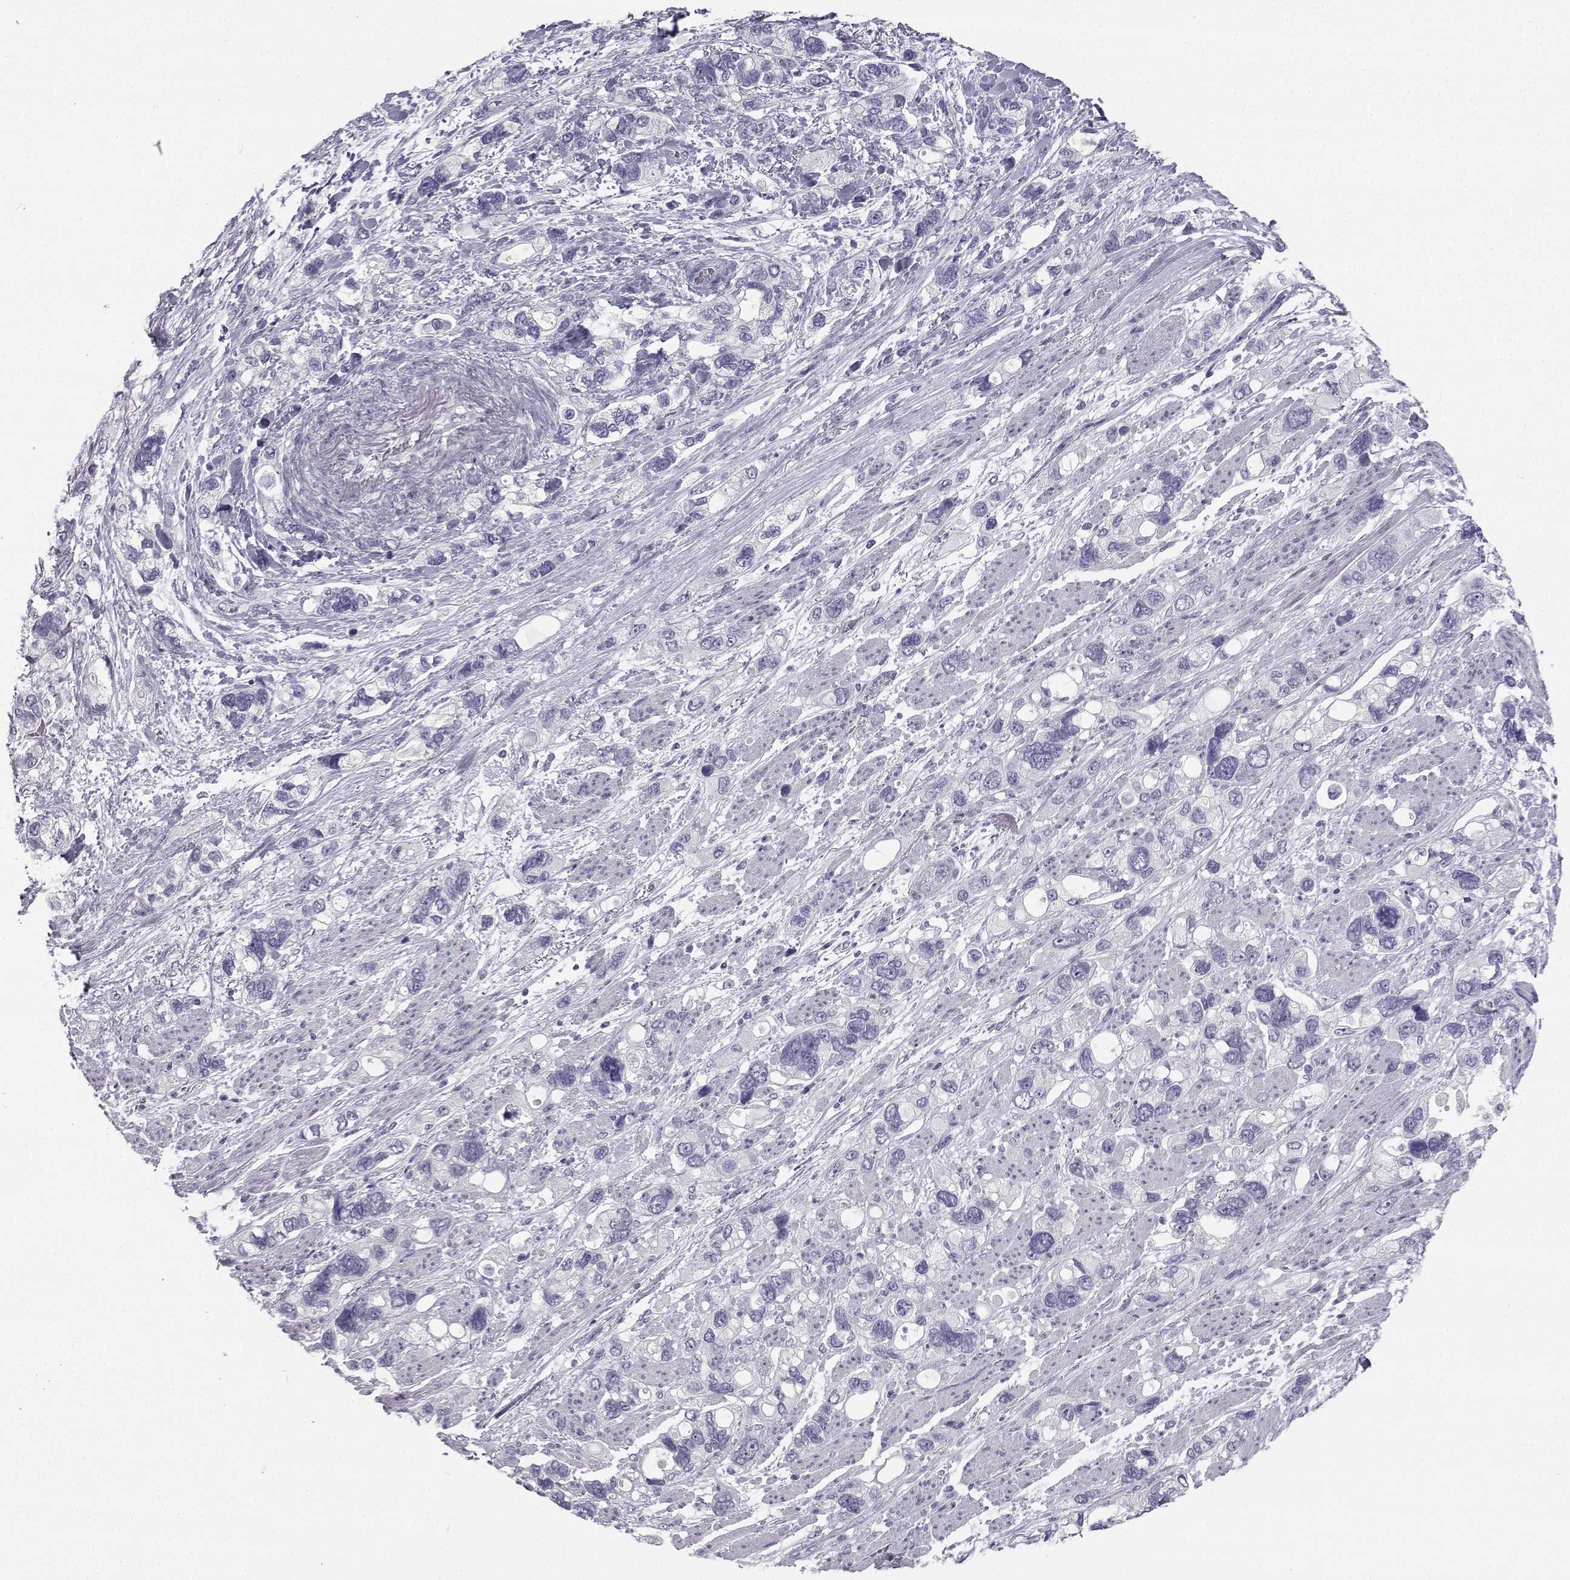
{"staining": {"intensity": "negative", "quantity": "none", "location": "none"}, "tissue": "stomach cancer", "cell_type": "Tumor cells", "image_type": "cancer", "snomed": [{"axis": "morphology", "description": "Adenocarcinoma, NOS"}, {"axis": "topography", "description": "Stomach, upper"}], "caption": "Immunohistochemistry (IHC) micrograph of neoplastic tissue: human stomach cancer stained with DAB (3,3'-diaminobenzidine) exhibits no significant protein expression in tumor cells. The staining was performed using DAB to visualize the protein expression in brown, while the nuclei were stained in blue with hematoxylin (Magnification: 20x).", "gene": "SYCE1", "patient": {"sex": "female", "age": 81}}